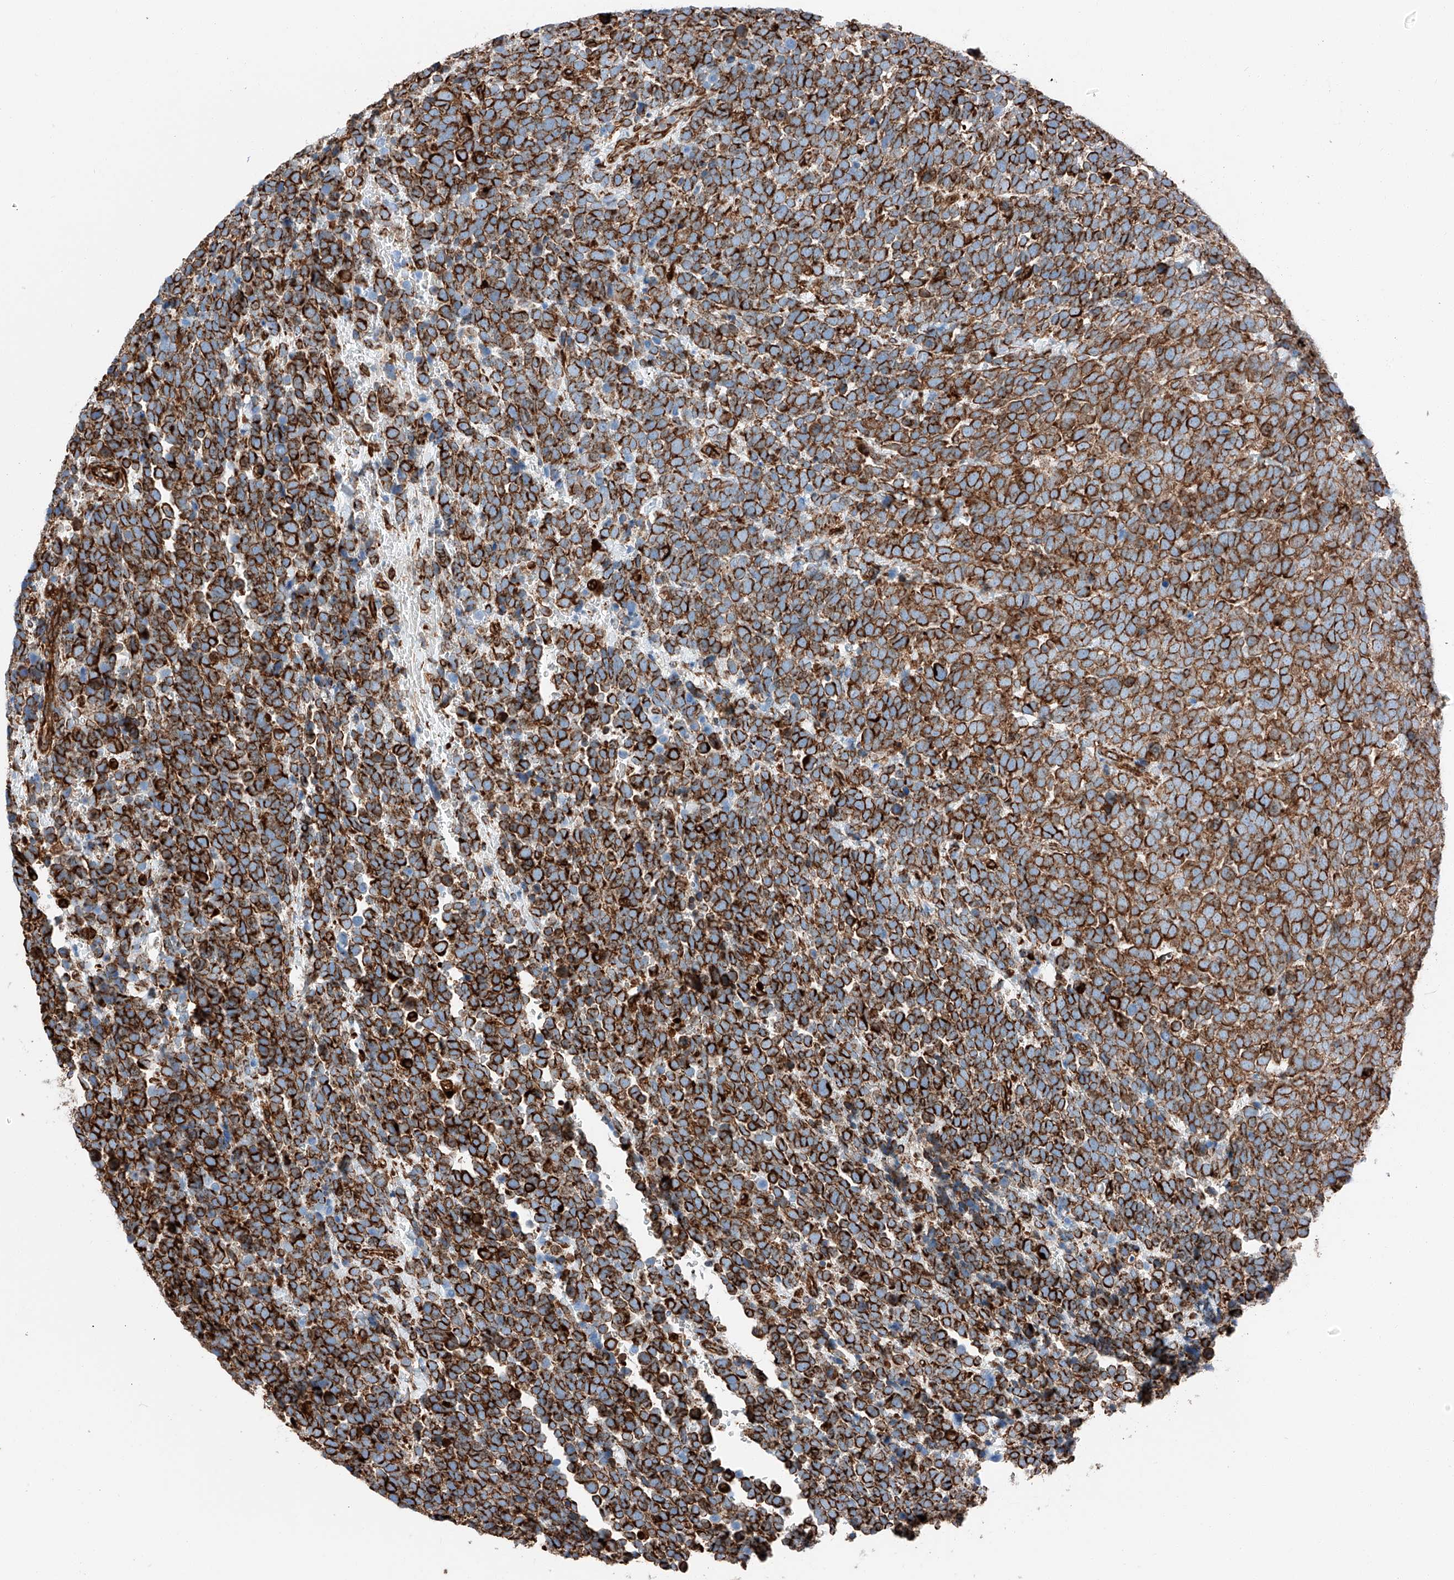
{"staining": {"intensity": "strong", "quantity": ">75%", "location": "cytoplasmic/membranous"}, "tissue": "urothelial cancer", "cell_type": "Tumor cells", "image_type": "cancer", "snomed": [{"axis": "morphology", "description": "Urothelial carcinoma, High grade"}, {"axis": "topography", "description": "Urinary bladder"}], "caption": "There is high levels of strong cytoplasmic/membranous staining in tumor cells of urothelial cancer, as demonstrated by immunohistochemical staining (brown color).", "gene": "ZNF804A", "patient": {"sex": "female", "age": 82}}